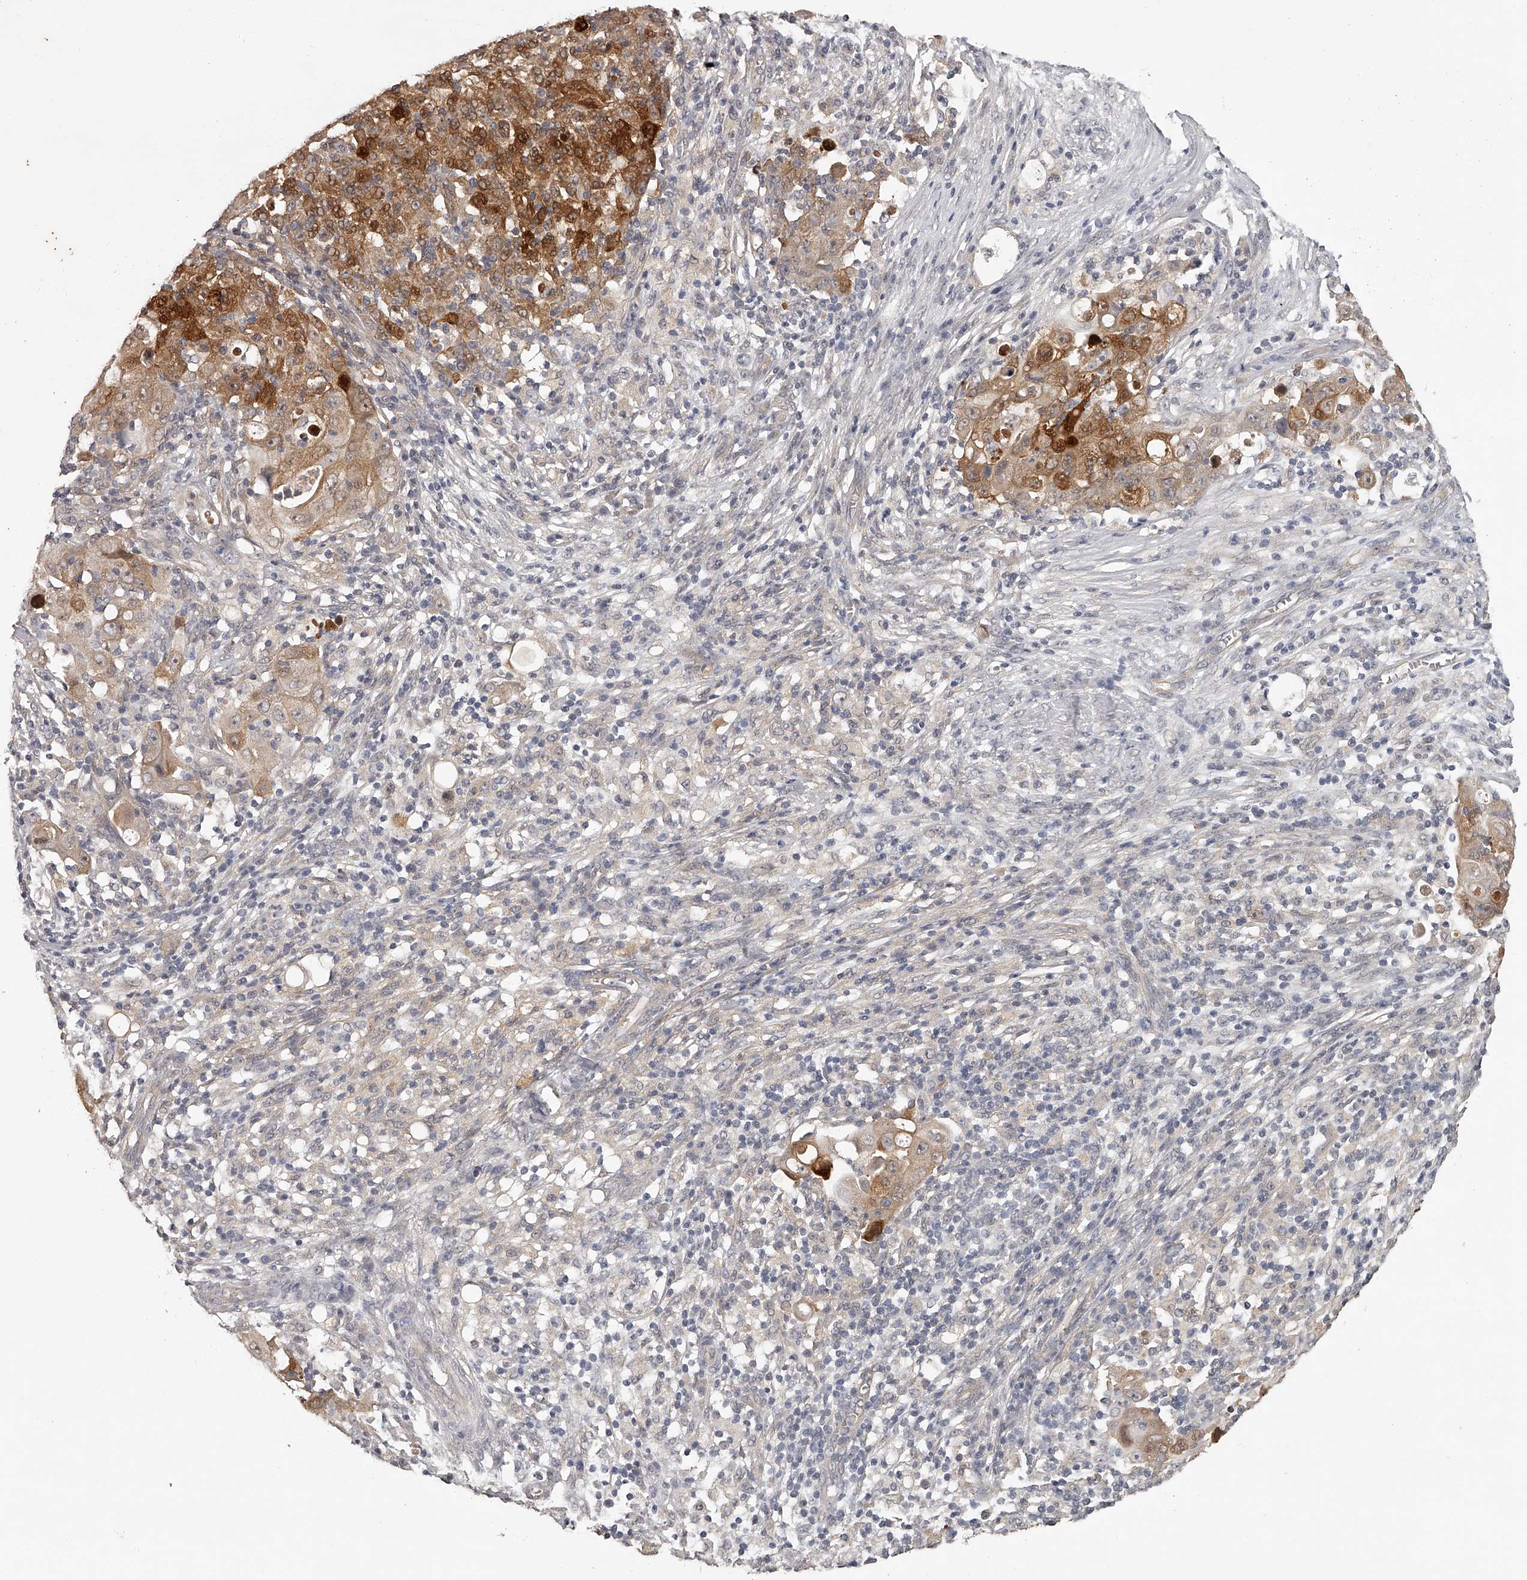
{"staining": {"intensity": "moderate", "quantity": ">75%", "location": "cytoplasmic/membranous"}, "tissue": "ovarian cancer", "cell_type": "Tumor cells", "image_type": "cancer", "snomed": [{"axis": "morphology", "description": "Carcinoma, endometroid"}, {"axis": "topography", "description": "Ovary"}], "caption": "IHC (DAB (3,3'-diaminobenzidine)) staining of human ovarian cancer shows moderate cytoplasmic/membranous protein staining in approximately >75% of tumor cells. The protein is shown in brown color, while the nuclei are stained blue.", "gene": "GGCT", "patient": {"sex": "female", "age": 42}}